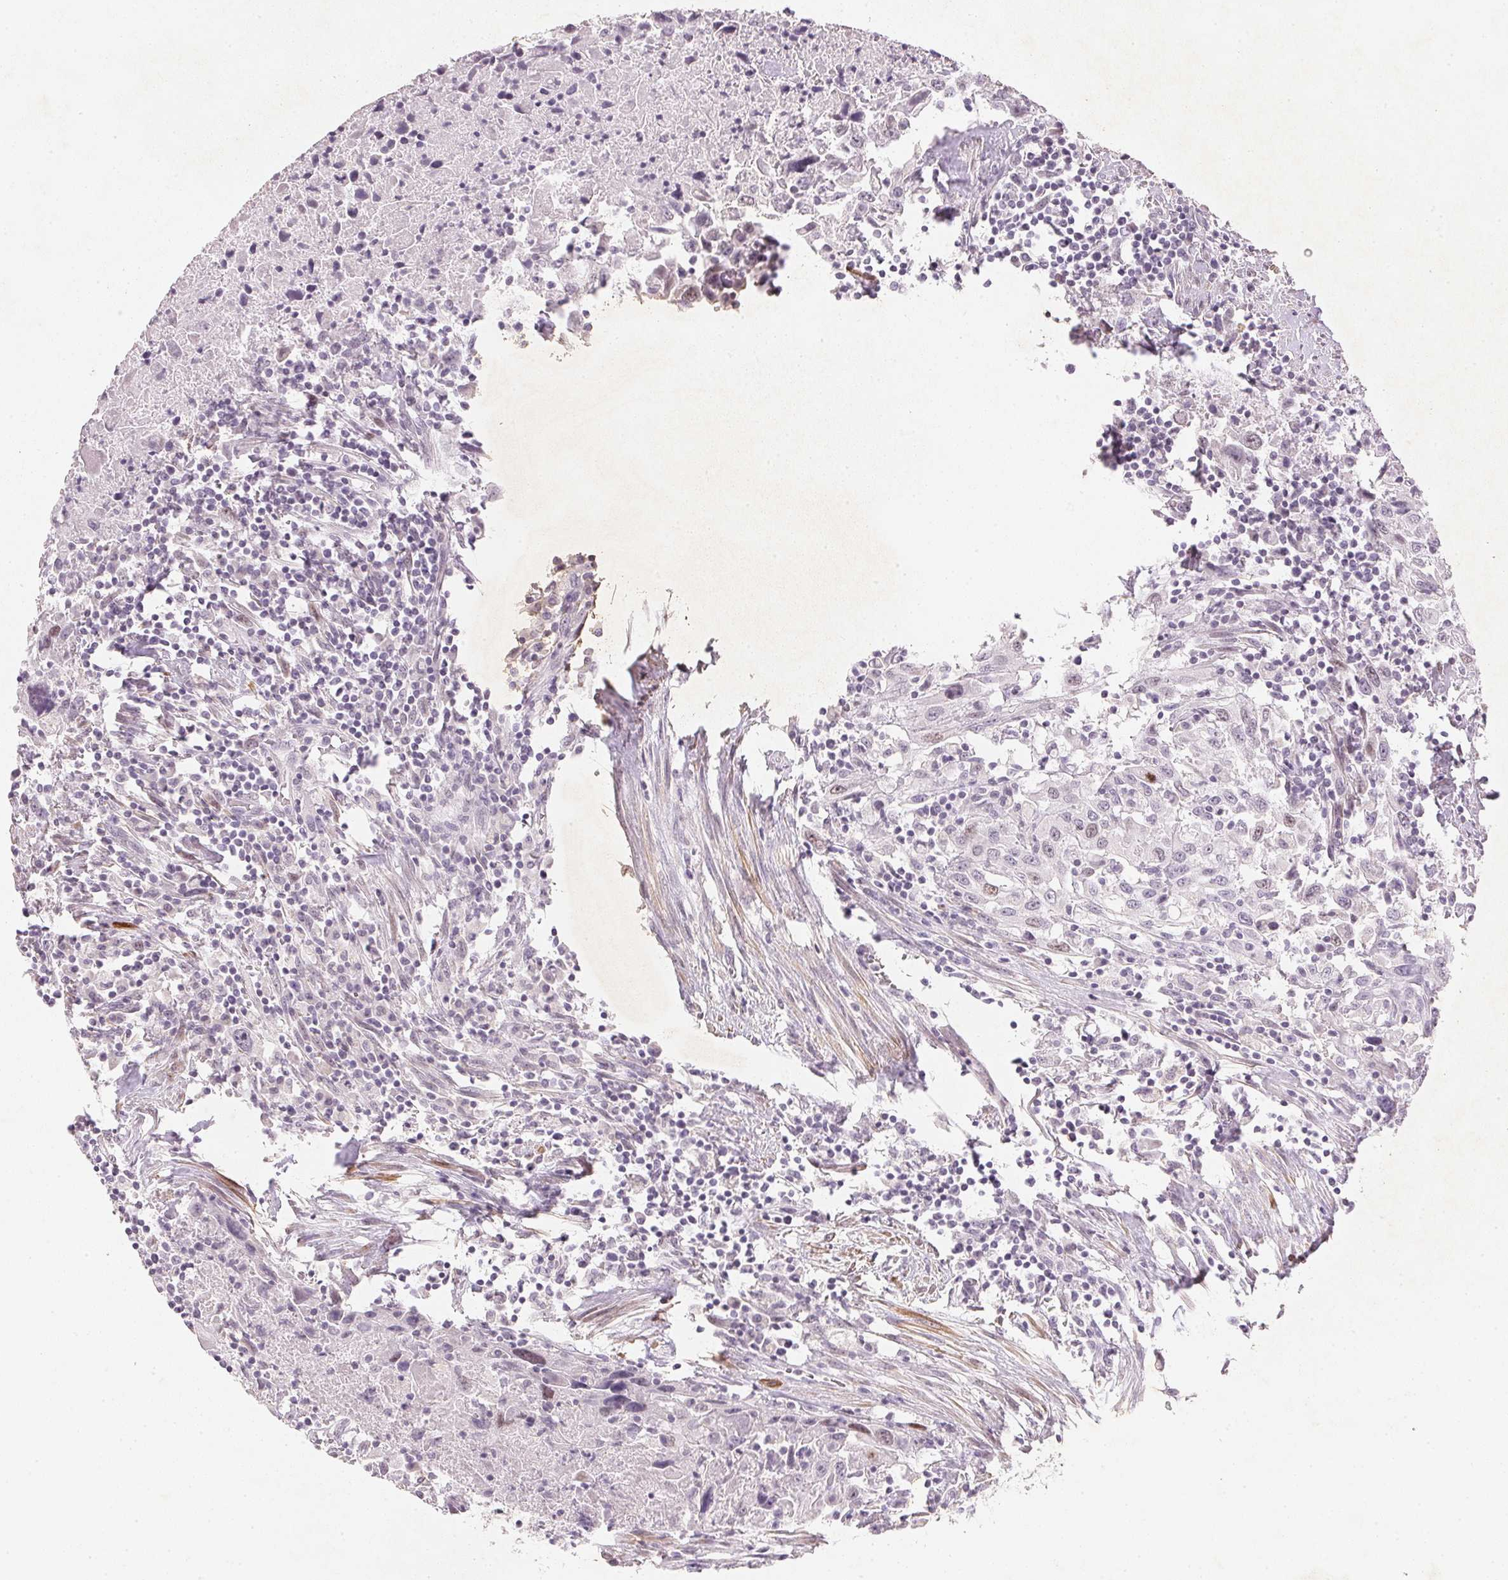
{"staining": {"intensity": "negative", "quantity": "none", "location": "none"}, "tissue": "urothelial cancer", "cell_type": "Tumor cells", "image_type": "cancer", "snomed": [{"axis": "morphology", "description": "Urothelial carcinoma, High grade"}, {"axis": "topography", "description": "Urinary bladder"}], "caption": "Urothelial carcinoma (high-grade) was stained to show a protein in brown. There is no significant positivity in tumor cells. Nuclei are stained in blue.", "gene": "SMTN", "patient": {"sex": "male", "age": 61}}